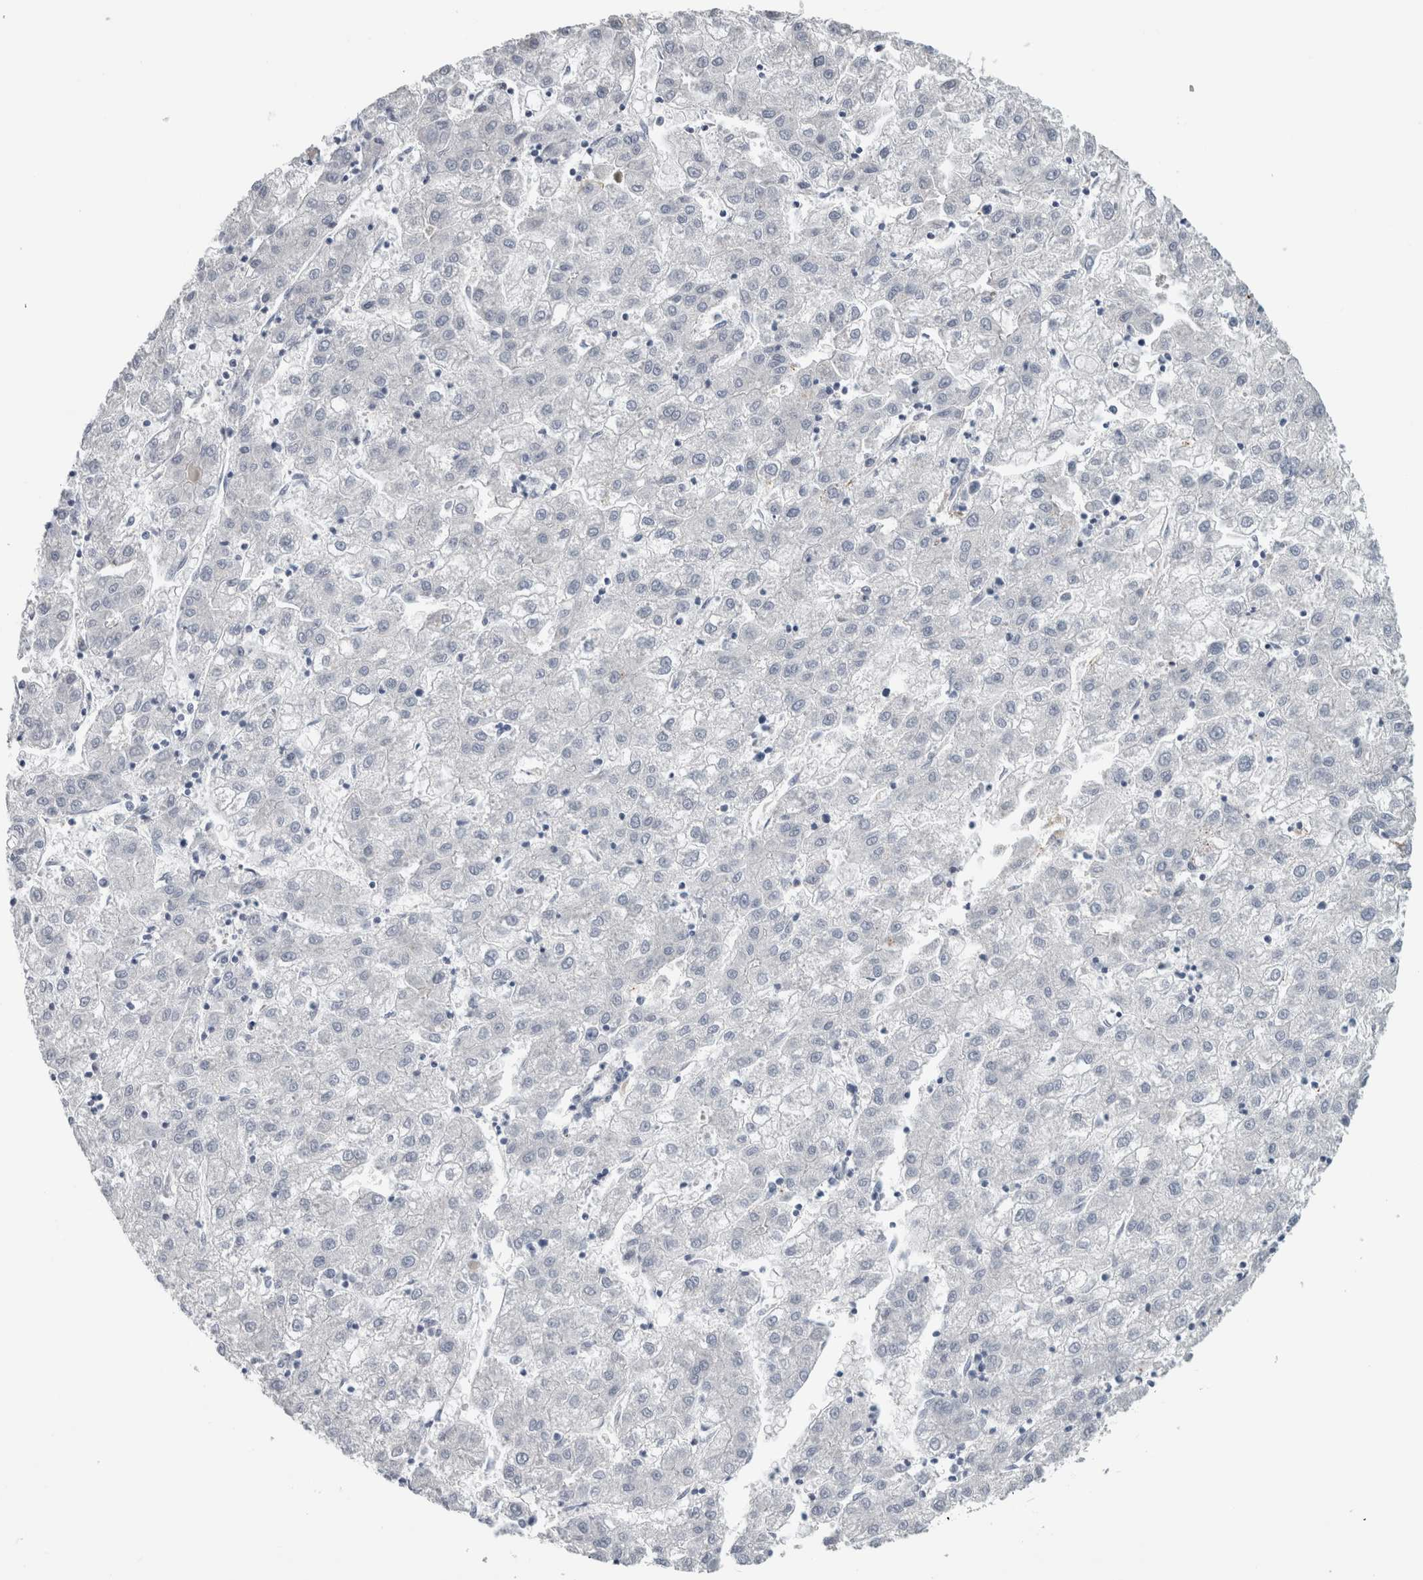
{"staining": {"intensity": "negative", "quantity": "none", "location": "none"}, "tissue": "liver cancer", "cell_type": "Tumor cells", "image_type": "cancer", "snomed": [{"axis": "morphology", "description": "Carcinoma, Hepatocellular, NOS"}, {"axis": "topography", "description": "Liver"}], "caption": "Liver cancer stained for a protein using immunohistochemistry (IHC) shows no expression tumor cells.", "gene": "DNAJC24", "patient": {"sex": "male", "age": 72}}